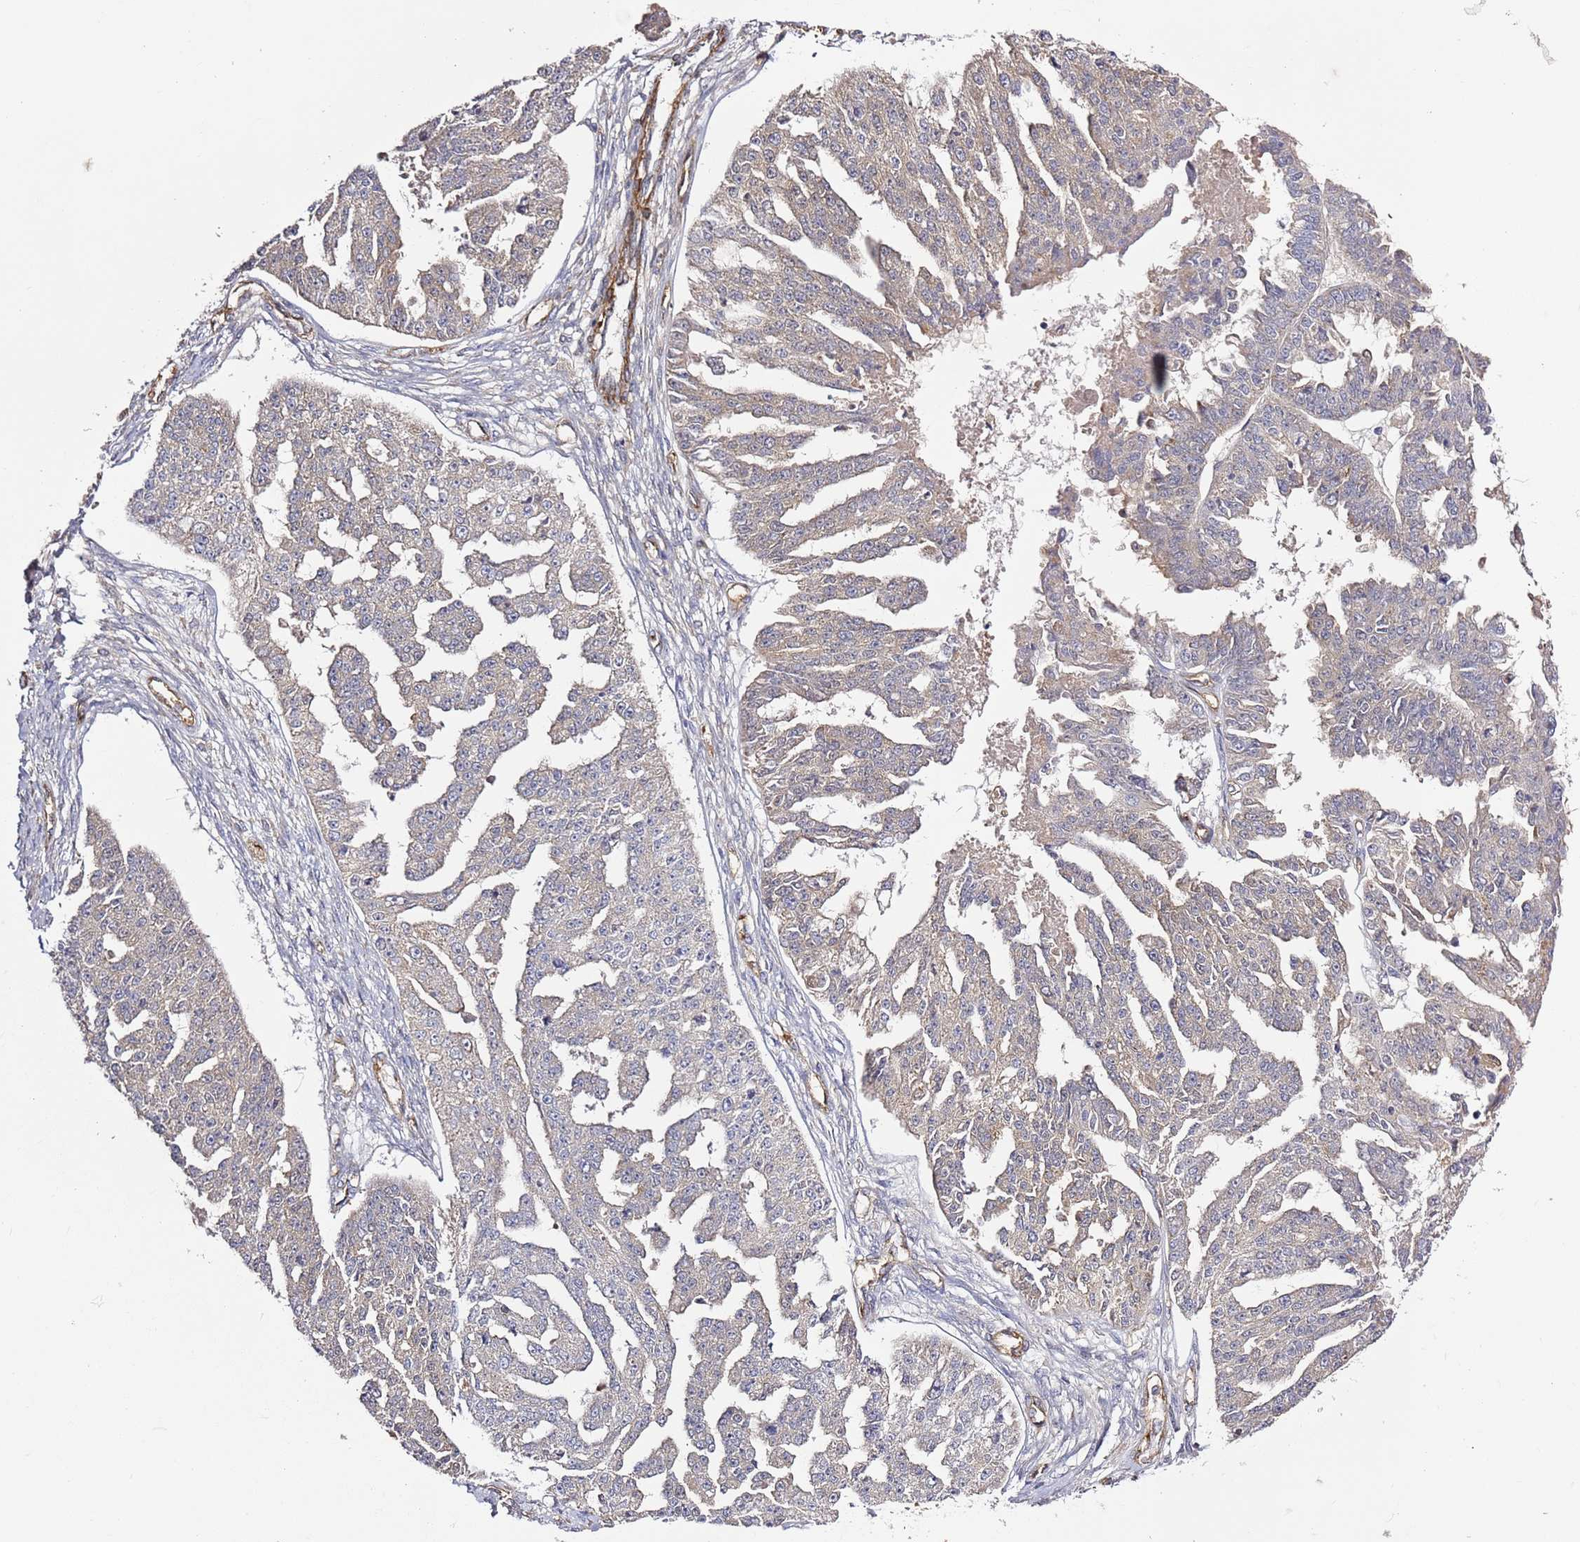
{"staining": {"intensity": "weak", "quantity": "25%-75%", "location": "cytoplasmic/membranous"}, "tissue": "ovarian cancer", "cell_type": "Tumor cells", "image_type": "cancer", "snomed": [{"axis": "morphology", "description": "Cystadenocarcinoma, serous, NOS"}, {"axis": "topography", "description": "Ovary"}], "caption": "Approximately 25%-75% of tumor cells in human serous cystadenocarcinoma (ovarian) reveal weak cytoplasmic/membranous protein expression as visualized by brown immunohistochemical staining.", "gene": "EPS8L1", "patient": {"sex": "female", "age": 58}}